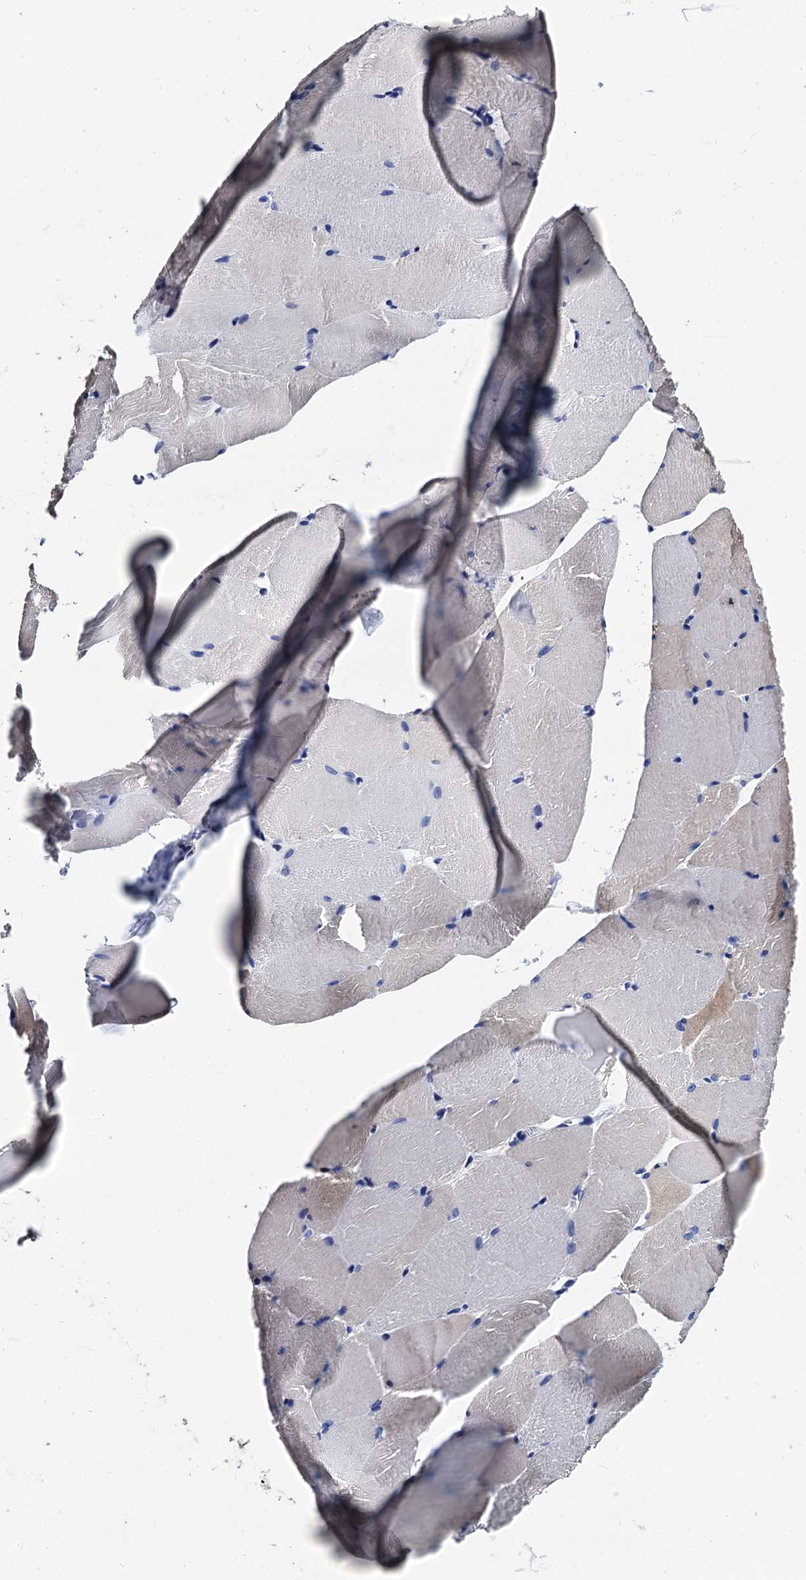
{"staining": {"intensity": "weak", "quantity": "<25%", "location": "cytoplasmic/membranous"}, "tissue": "skeletal muscle", "cell_type": "Myocytes", "image_type": "normal", "snomed": [{"axis": "morphology", "description": "Normal tissue, NOS"}, {"axis": "topography", "description": "Skeletal muscle"}, {"axis": "topography", "description": "Parathyroid gland"}], "caption": "Image shows no significant protein staining in myocytes of normal skeletal muscle. (DAB IHC, high magnification).", "gene": "MYBPC3", "patient": {"sex": "female", "age": 37}}